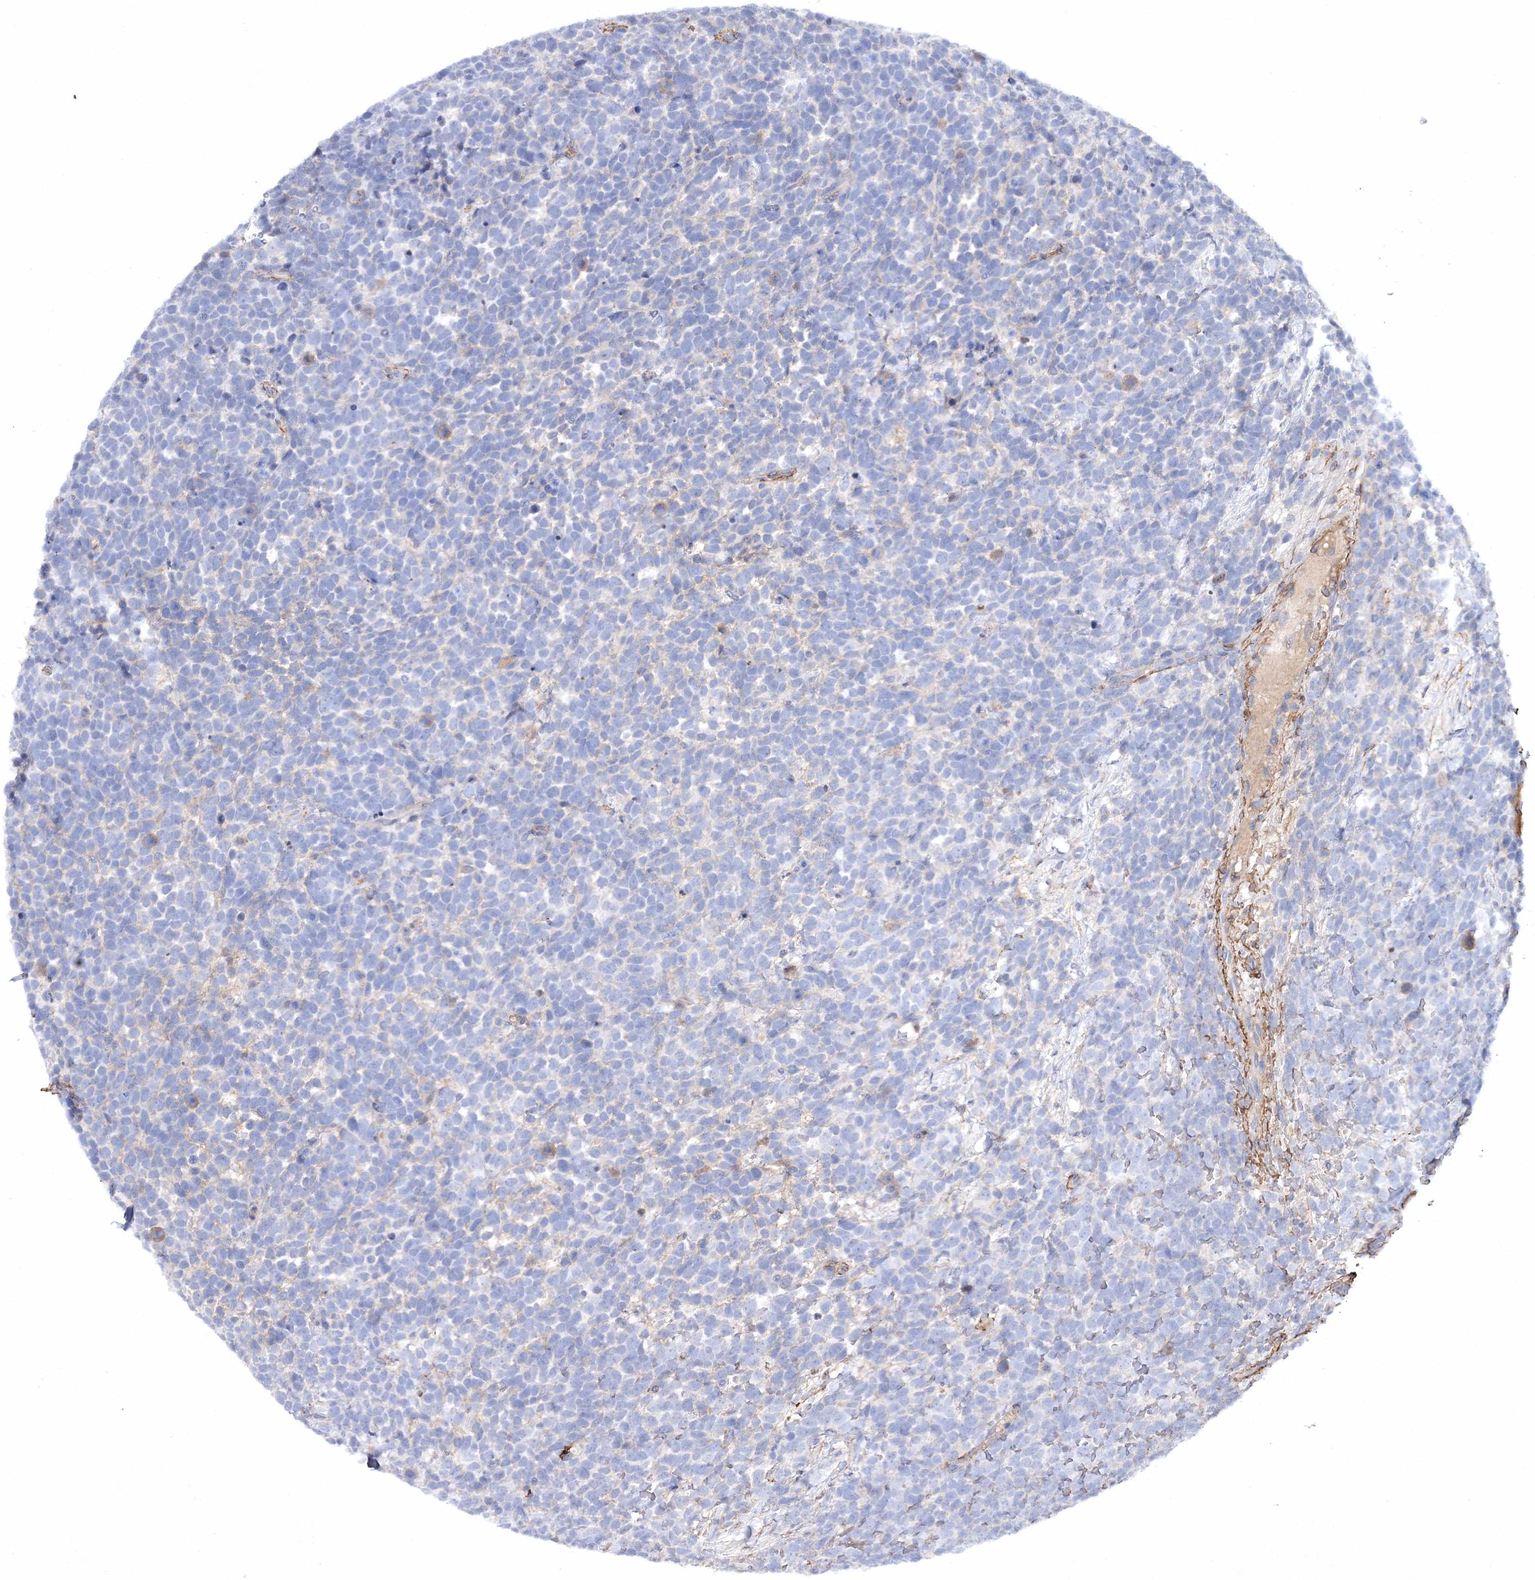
{"staining": {"intensity": "negative", "quantity": "none", "location": "none"}, "tissue": "urothelial cancer", "cell_type": "Tumor cells", "image_type": "cancer", "snomed": [{"axis": "morphology", "description": "Urothelial carcinoma, High grade"}, {"axis": "topography", "description": "Urinary bladder"}], "caption": "Tumor cells are negative for brown protein staining in urothelial cancer.", "gene": "RTN2", "patient": {"sex": "female", "age": 82}}